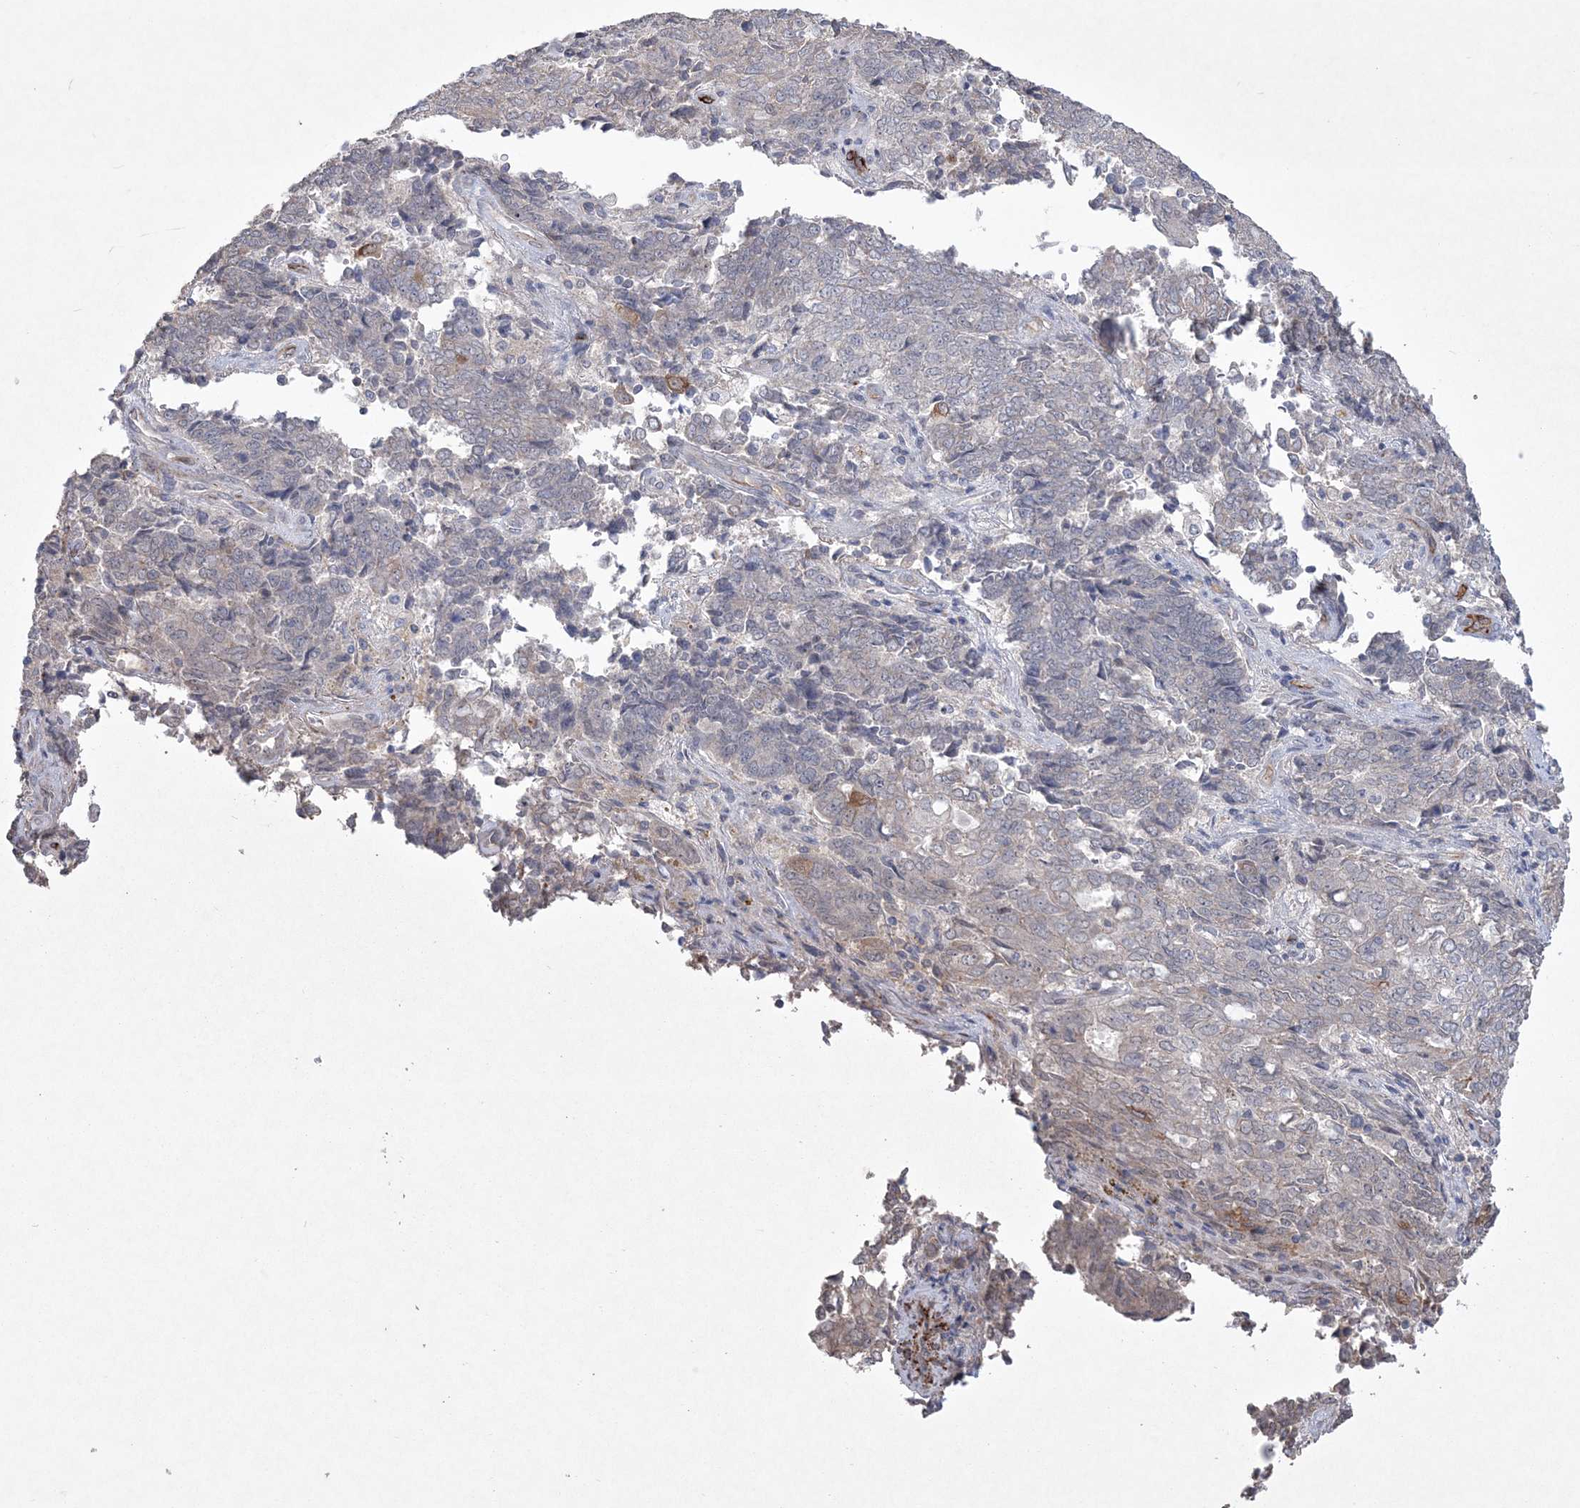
{"staining": {"intensity": "negative", "quantity": "none", "location": "none"}, "tissue": "endometrial cancer", "cell_type": "Tumor cells", "image_type": "cancer", "snomed": [{"axis": "morphology", "description": "Adenocarcinoma, NOS"}, {"axis": "topography", "description": "Endometrium"}], "caption": "IHC photomicrograph of endometrial cancer (adenocarcinoma) stained for a protein (brown), which reveals no staining in tumor cells.", "gene": "DPCD", "patient": {"sex": "female", "age": 80}}